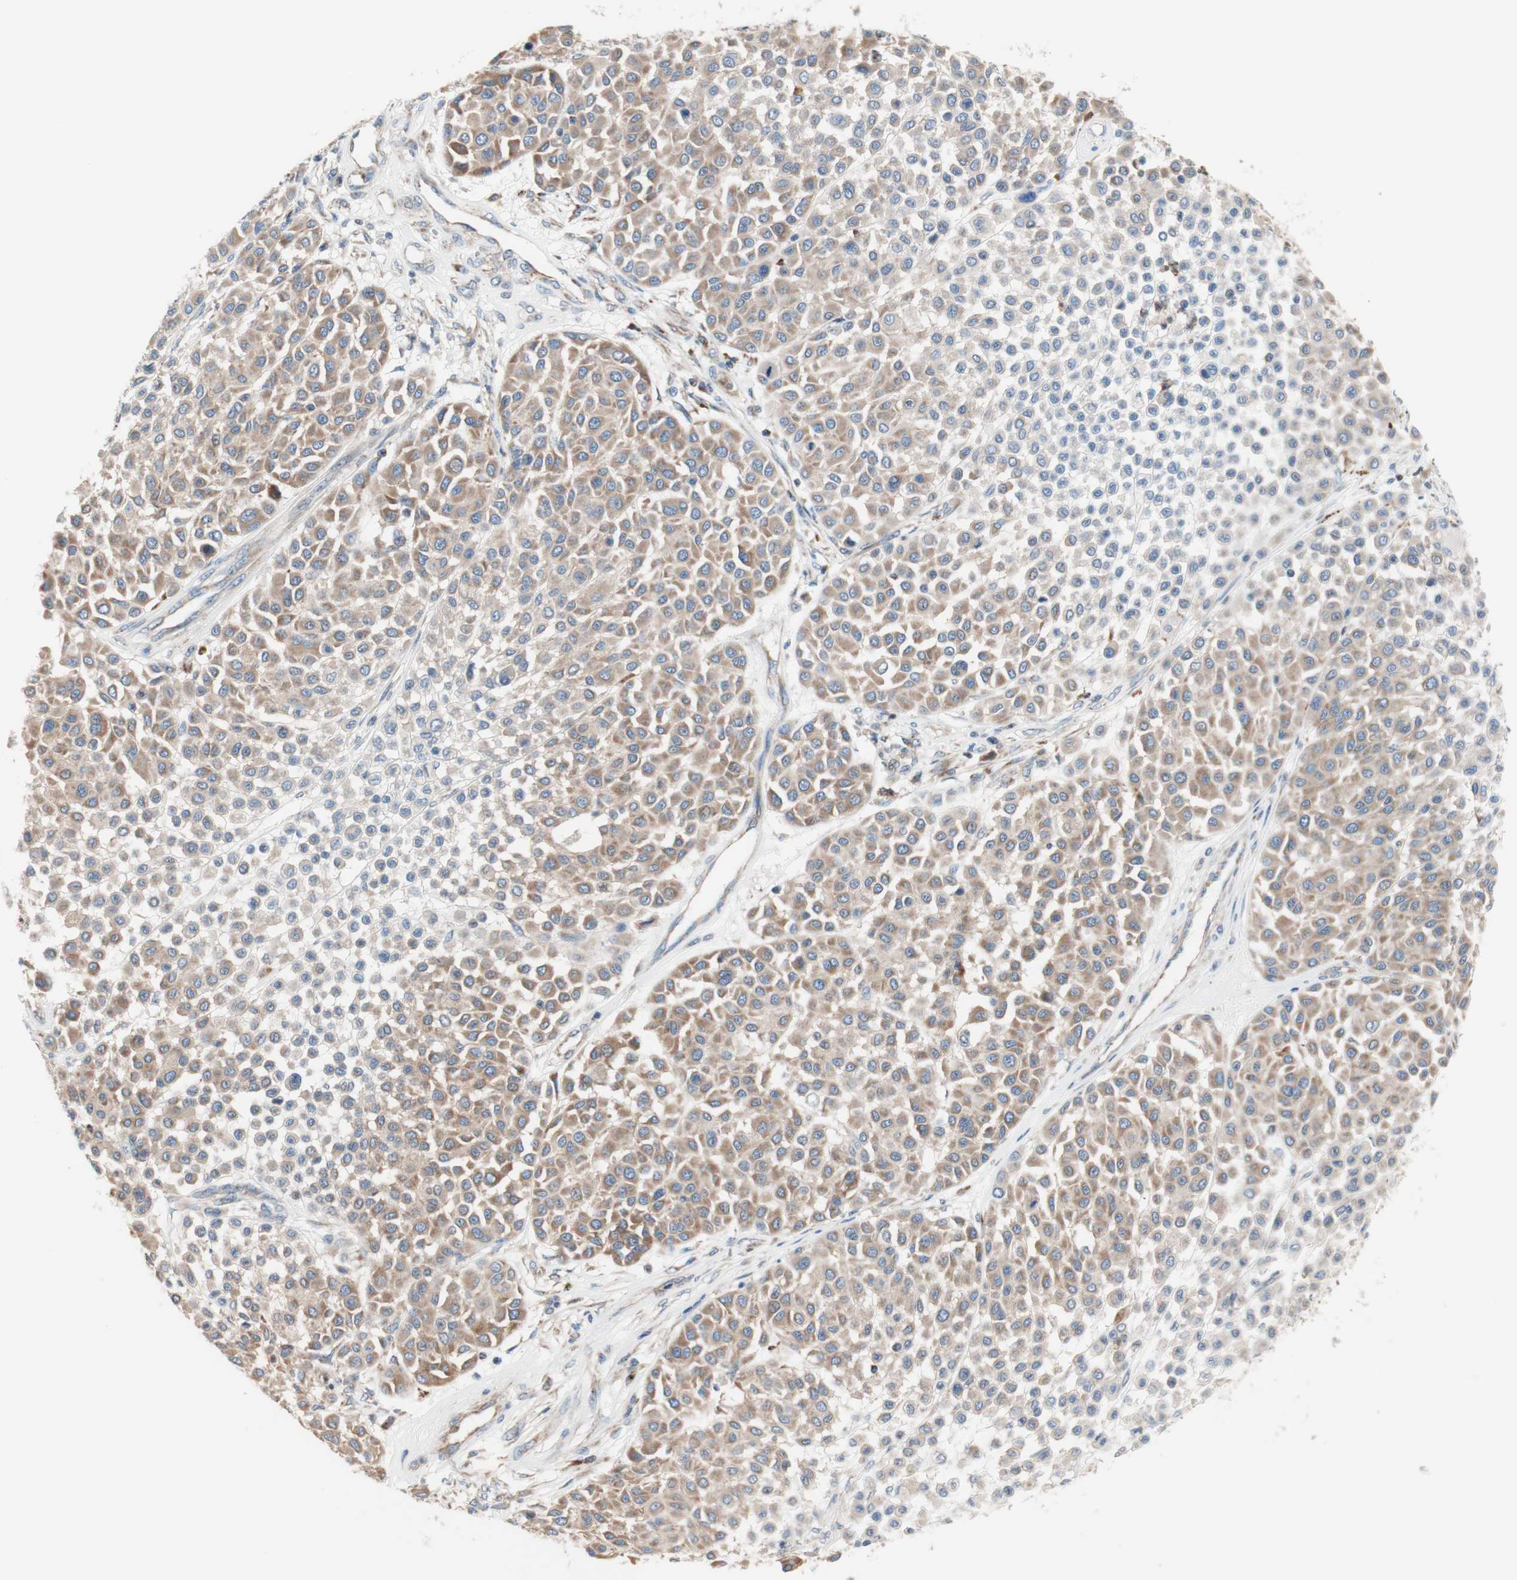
{"staining": {"intensity": "moderate", "quantity": "25%-75%", "location": "cytoplasmic/membranous"}, "tissue": "melanoma", "cell_type": "Tumor cells", "image_type": "cancer", "snomed": [{"axis": "morphology", "description": "Malignant melanoma, Metastatic site"}, {"axis": "topography", "description": "Soft tissue"}], "caption": "A brown stain labels moderate cytoplasmic/membranous expression of a protein in malignant melanoma (metastatic site) tumor cells.", "gene": "FMR1", "patient": {"sex": "male", "age": 41}}